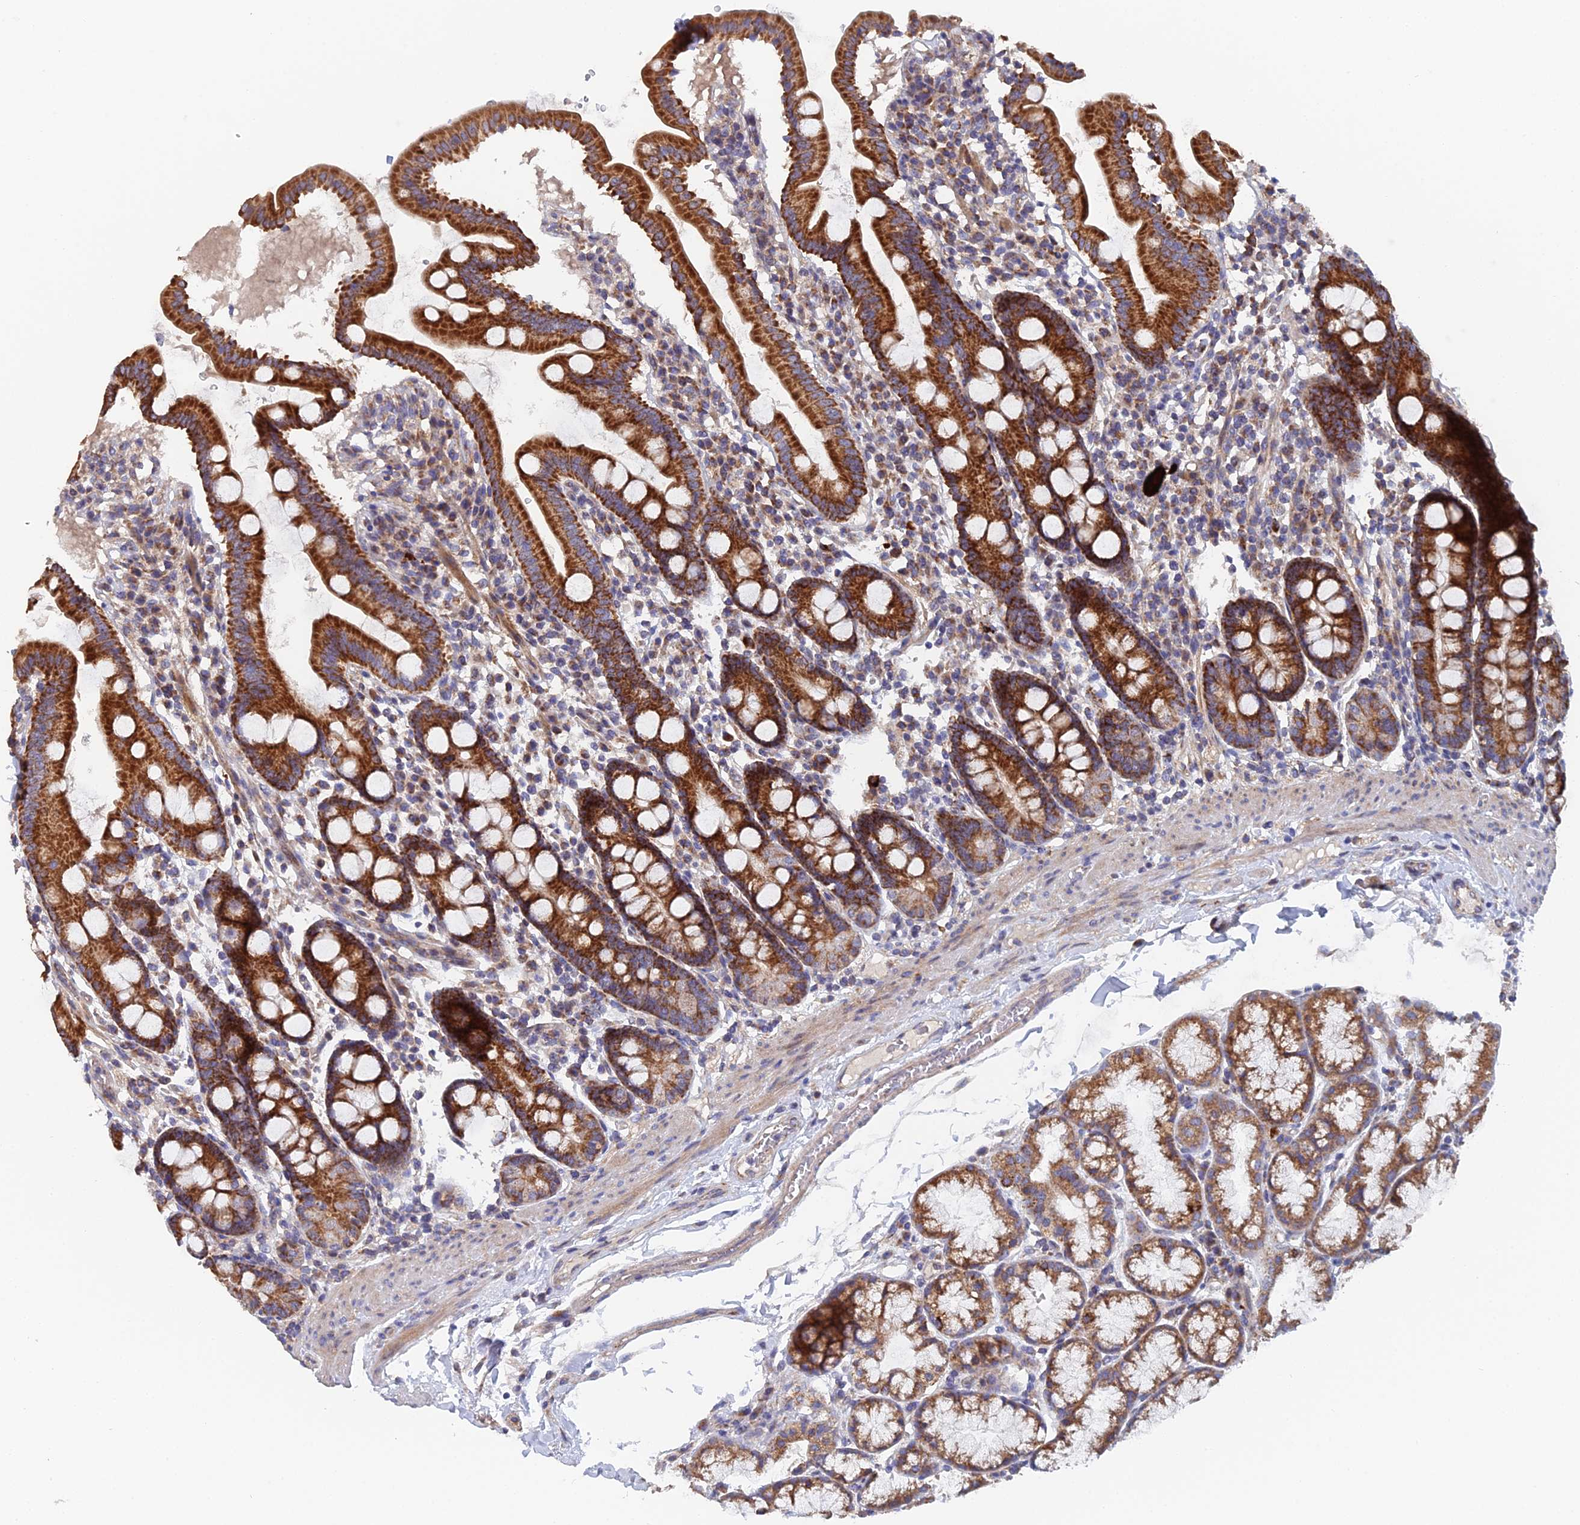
{"staining": {"intensity": "strong", "quantity": ">75%", "location": "cytoplasmic/membranous"}, "tissue": "duodenum", "cell_type": "Glandular cells", "image_type": "normal", "snomed": [{"axis": "morphology", "description": "Normal tissue, NOS"}, {"axis": "topography", "description": "Duodenum"}], "caption": "Immunohistochemical staining of unremarkable human duodenum exhibits high levels of strong cytoplasmic/membranous staining in approximately >75% of glandular cells. The staining is performed using DAB brown chromogen to label protein expression. The nuclei are counter-stained blue using hematoxylin.", "gene": "ECSIT", "patient": {"sex": "male", "age": 50}}